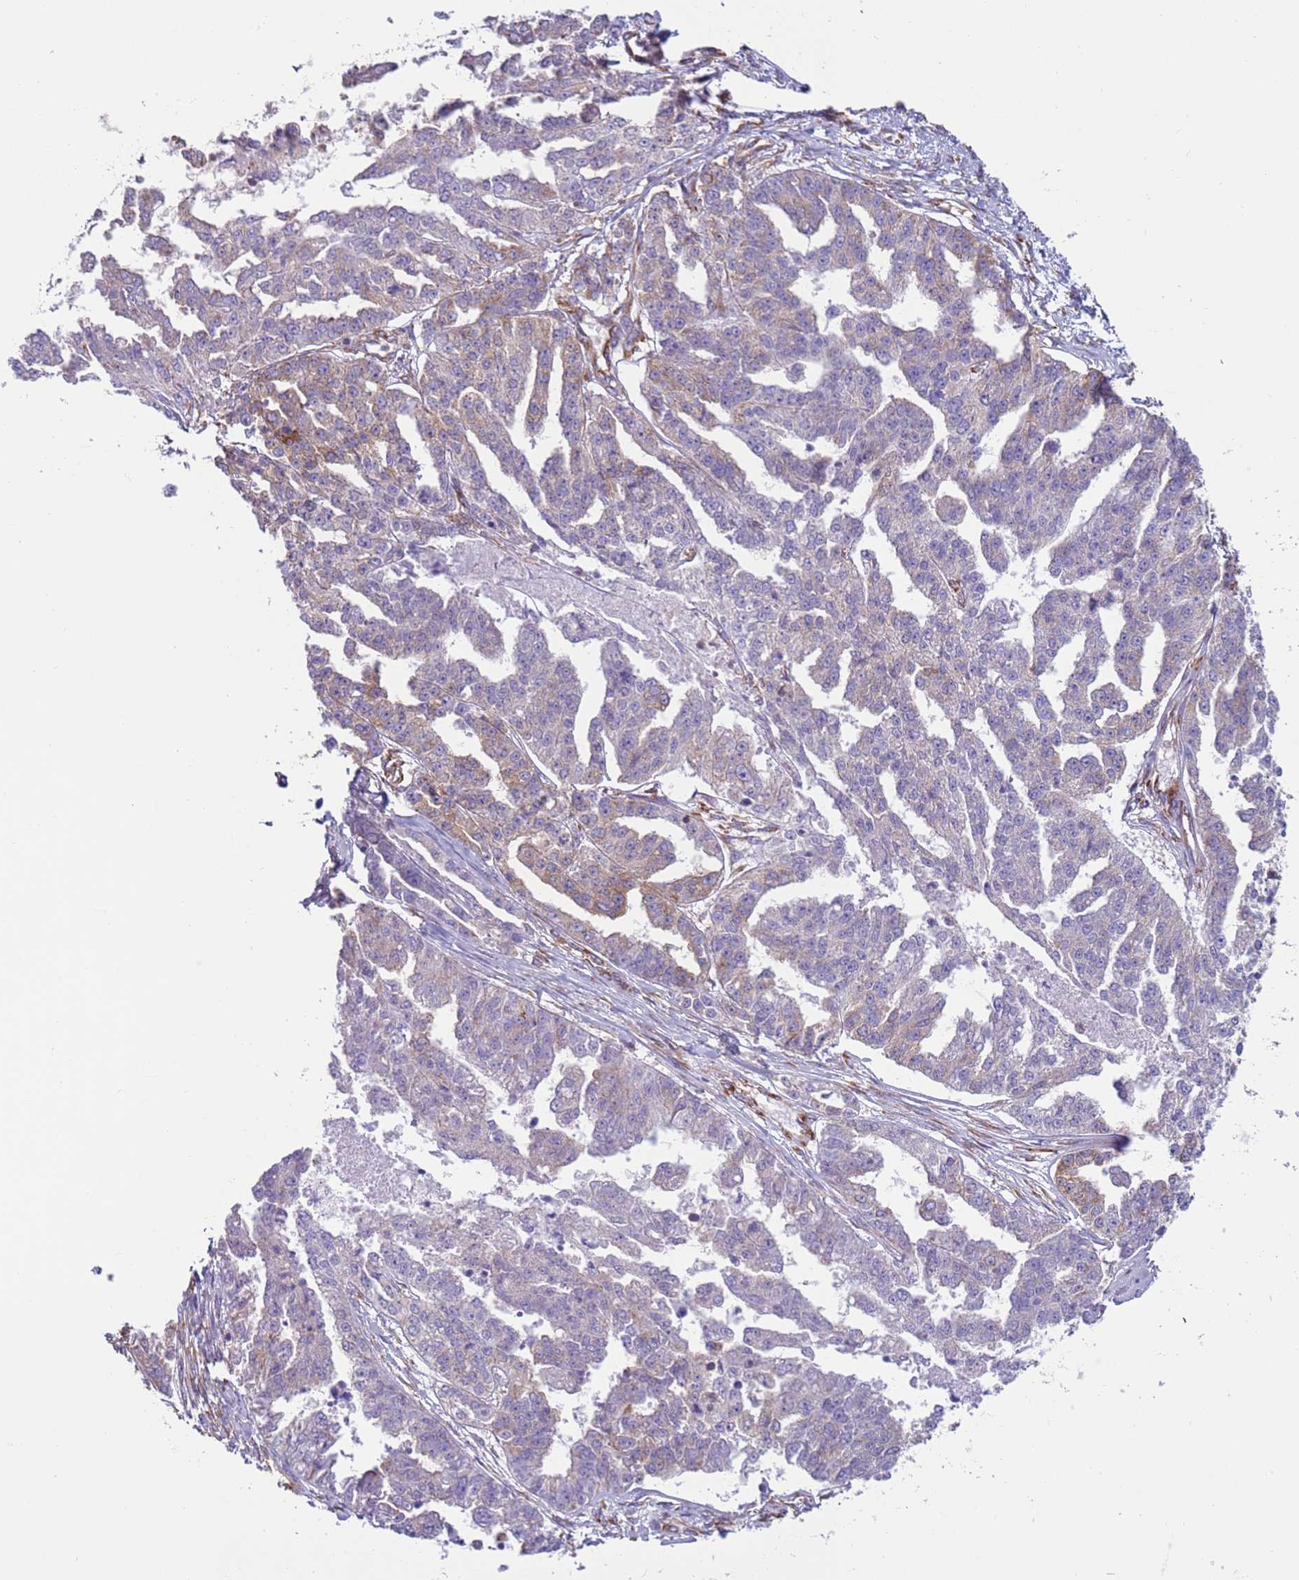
{"staining": {"intensity": "moderate", "quantity": "<25%", "location": "cytoplasmic/membranous"}, "tissue": "ovarian cancer", "cell_type": "Tumor cells", "image_type": "cancer", "snomed": [{"axis": "morphology", "description": "Cystadenocarcinoma, serous, NOS"}, {"axis": "topography", "description": "Ovary"}], "caption": "Serous cystadenocarcinoma (ovarian) was stained to show a protein in brown. There is low levels of moderate cytoplasmic/membranous staining in approximately <25% of tumor cells.", "gene": "VARS1", "patient": {"sex": "female", "age": 58}}